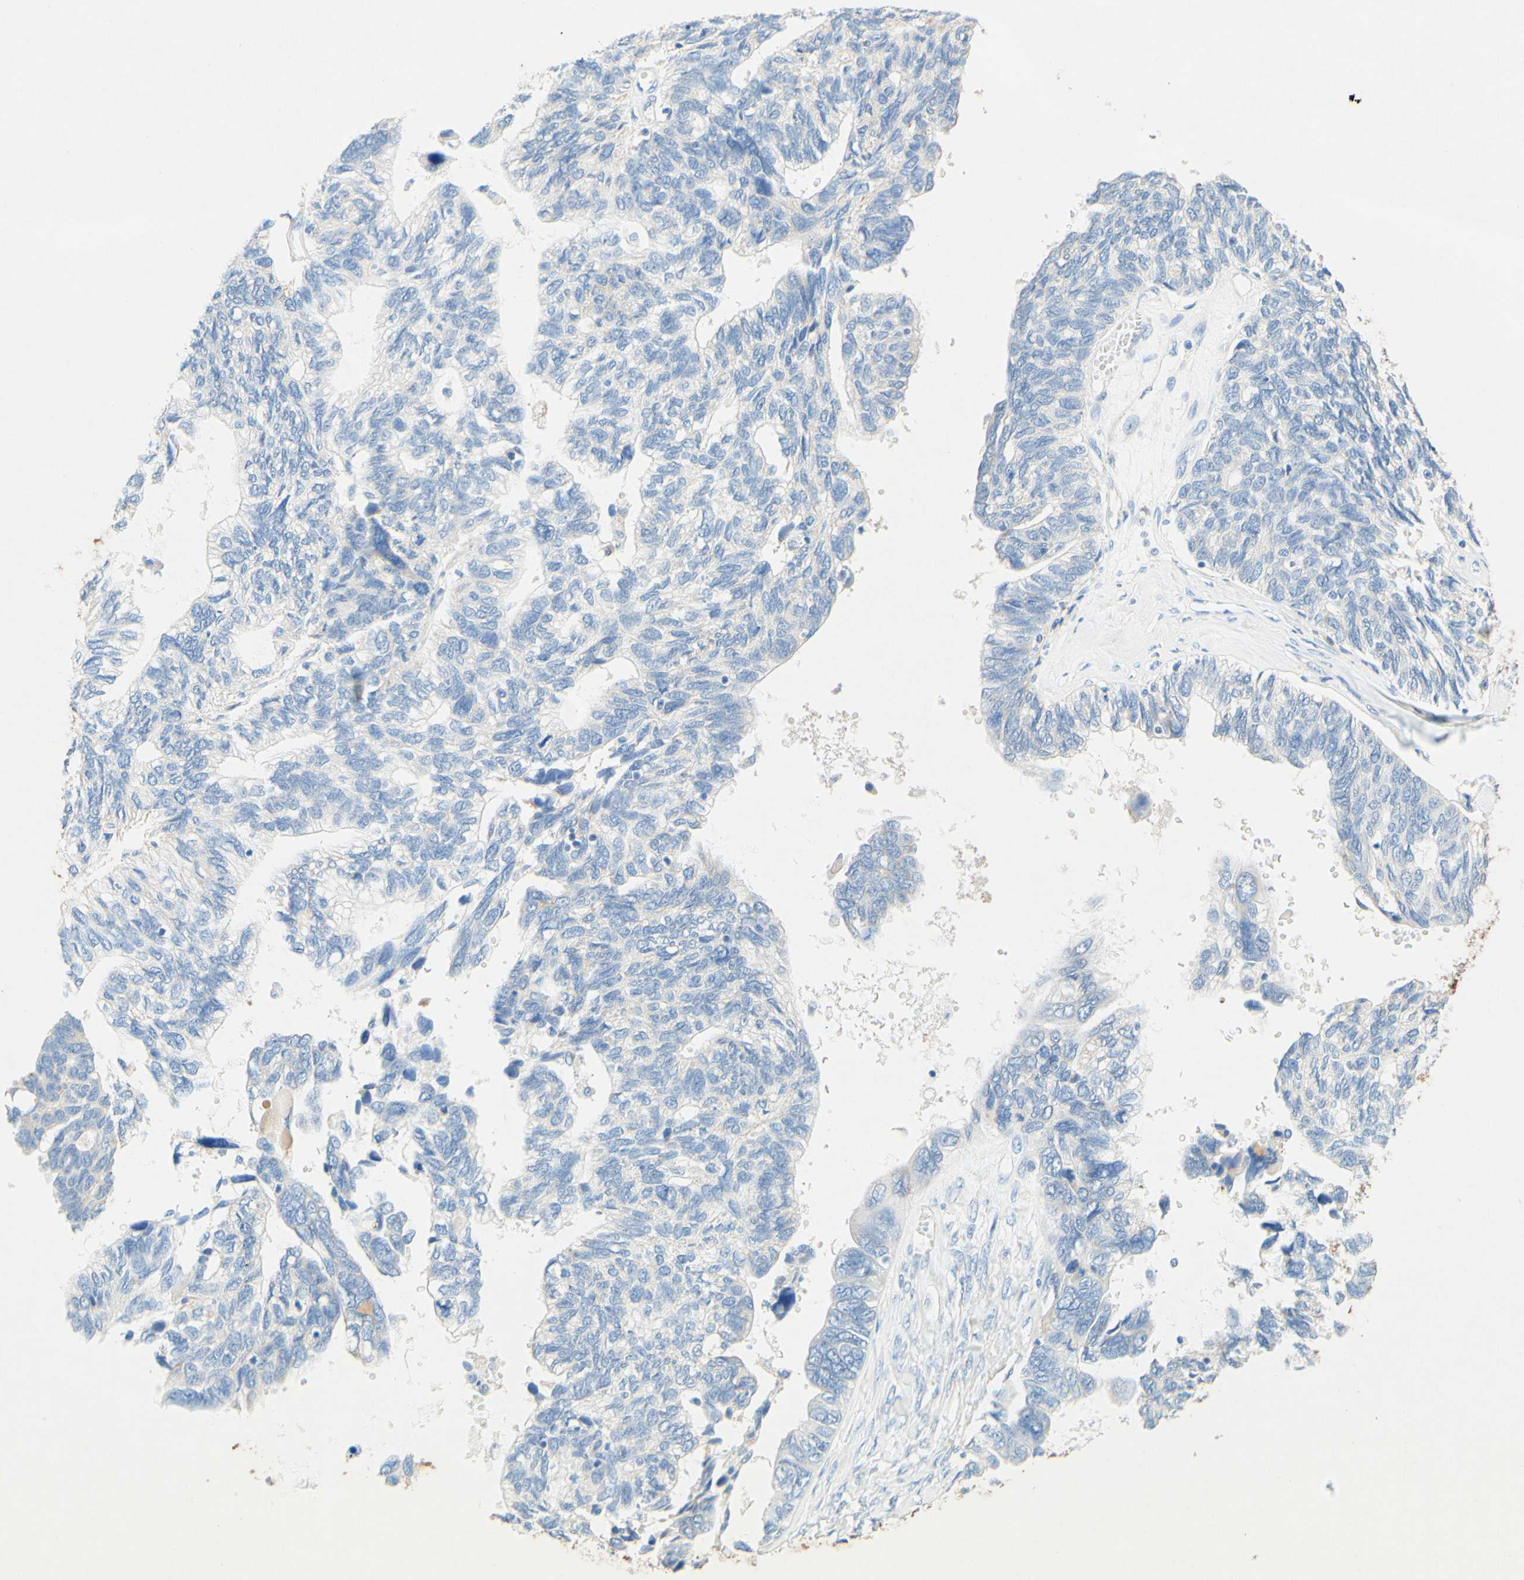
{"staining": {"intensity": "negative", "quantity": "none", "location": "none"}, "tissue": "ovarian cancer", "cell_type": "Tumor cells", "image_type": "cancer", "snomed": [{"axis": "morphology", "description": "Cystadenocarcinoma, serous, NOS"}, {"axis": "topography", "description": "Ovary"}], "caption": "Immunohistochemical staining of human serous cystadenocarcinoma (ovarian) demonstrates no significant positivity in tumor cells.", "gene": "SLC46A1", "patient": {"sex": "female", "age": 79}}